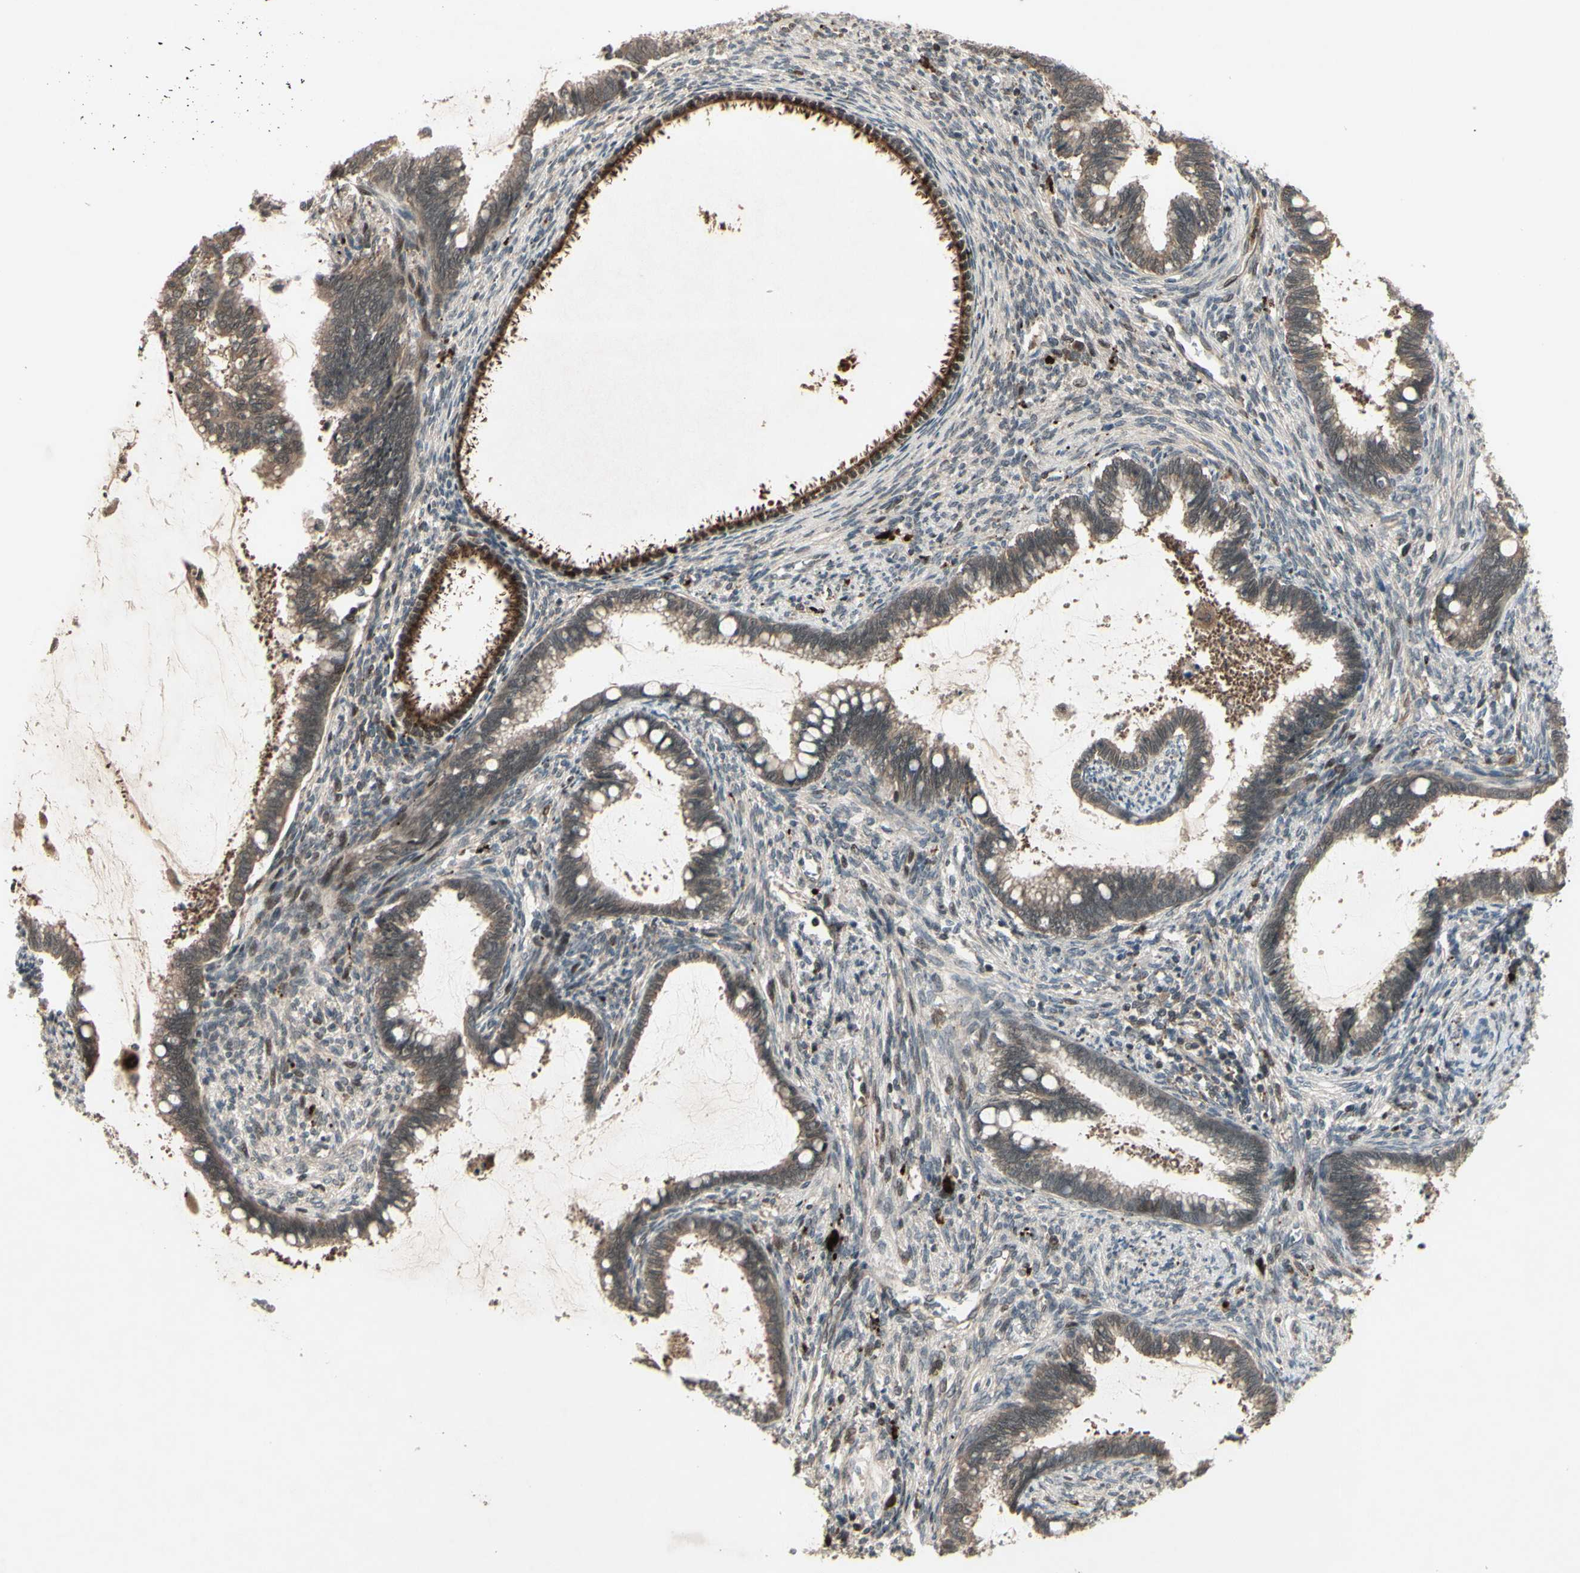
{"staining": {"intensity": "moderate", "quantity": ">75%", "location": "cytoplasmic/membranous"}, "tissue": "cervical cancer", "cell_type": "Tumor cells", "image_type": "cancer", "snomed": [{"axis": "morphology", "description": "Adenocarcinoma, NOS"}, {"axis": "topography", "description": "Cervix"}], "caption": "About >75% of tumor cells in human cervical cancer show moderate cytoplasmic/membranous protein expression as visualized by brown immunohistochemical staining.", "gene": "MLF2", "patient": {"sex": "female", "age": 44}}